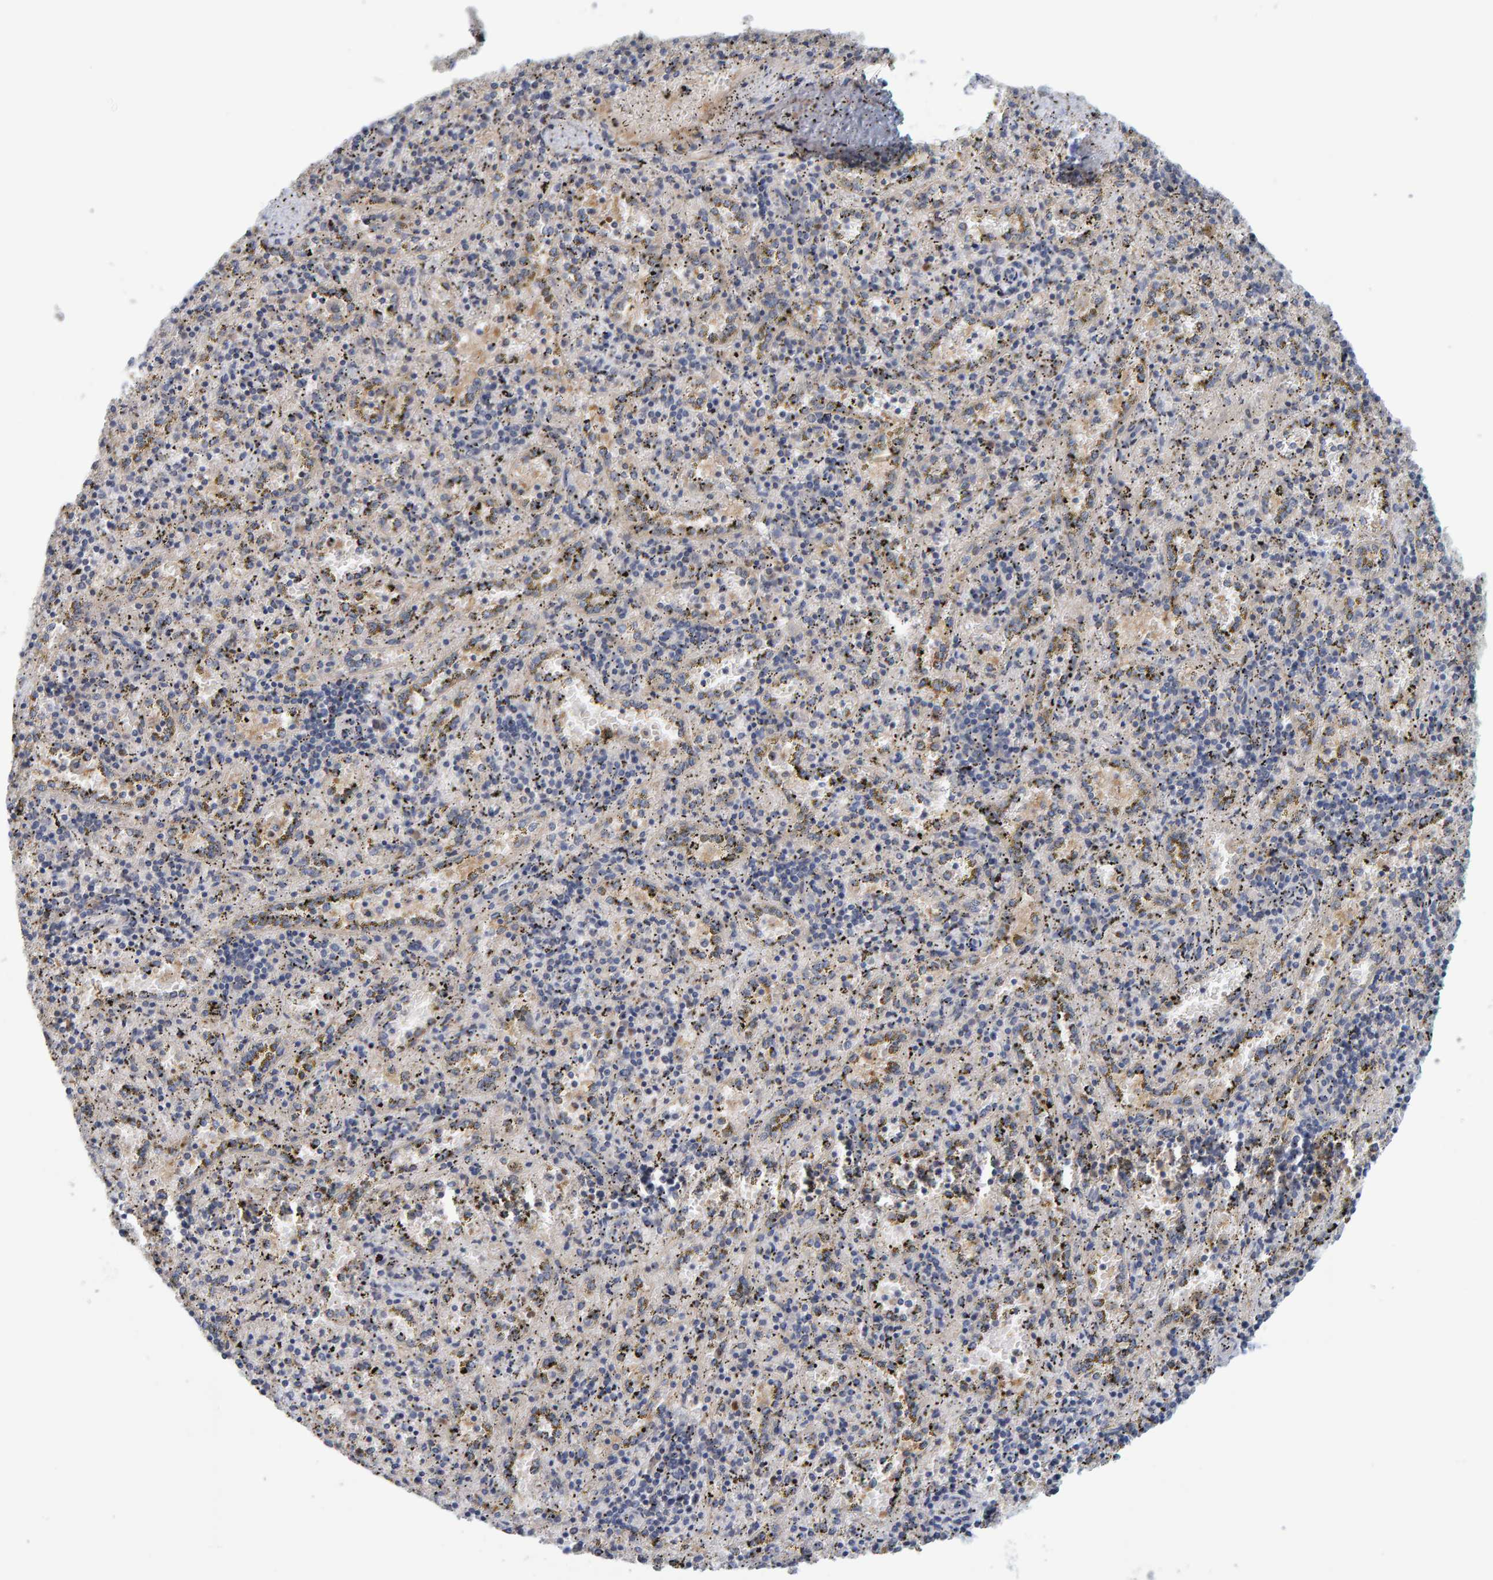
{"staining": {"intensity": "weak", "quantity": "<25%", "location": "cytoplasmic/membranous"}, "tissue": "spleen", "cell_type": "Cells in red pulp", "image_type": "normal", "snomed": [{"axis": "morphology", "description": "Normal tissue, NOS"}, {"axis": "topography", "description": "Spleen"}], "caption": "Photomicrograph shows no significant protein staining in cells in red pulp of benign spleen. (Stains: DAB (3,3'-diaminobenzidine) immunohistochemistry with hematoxylin counter stain, Microscopy: brightfield microscopy at high magnification).", "gene": "TATDN1", "patient": {"sex": "male", "age": 11}}